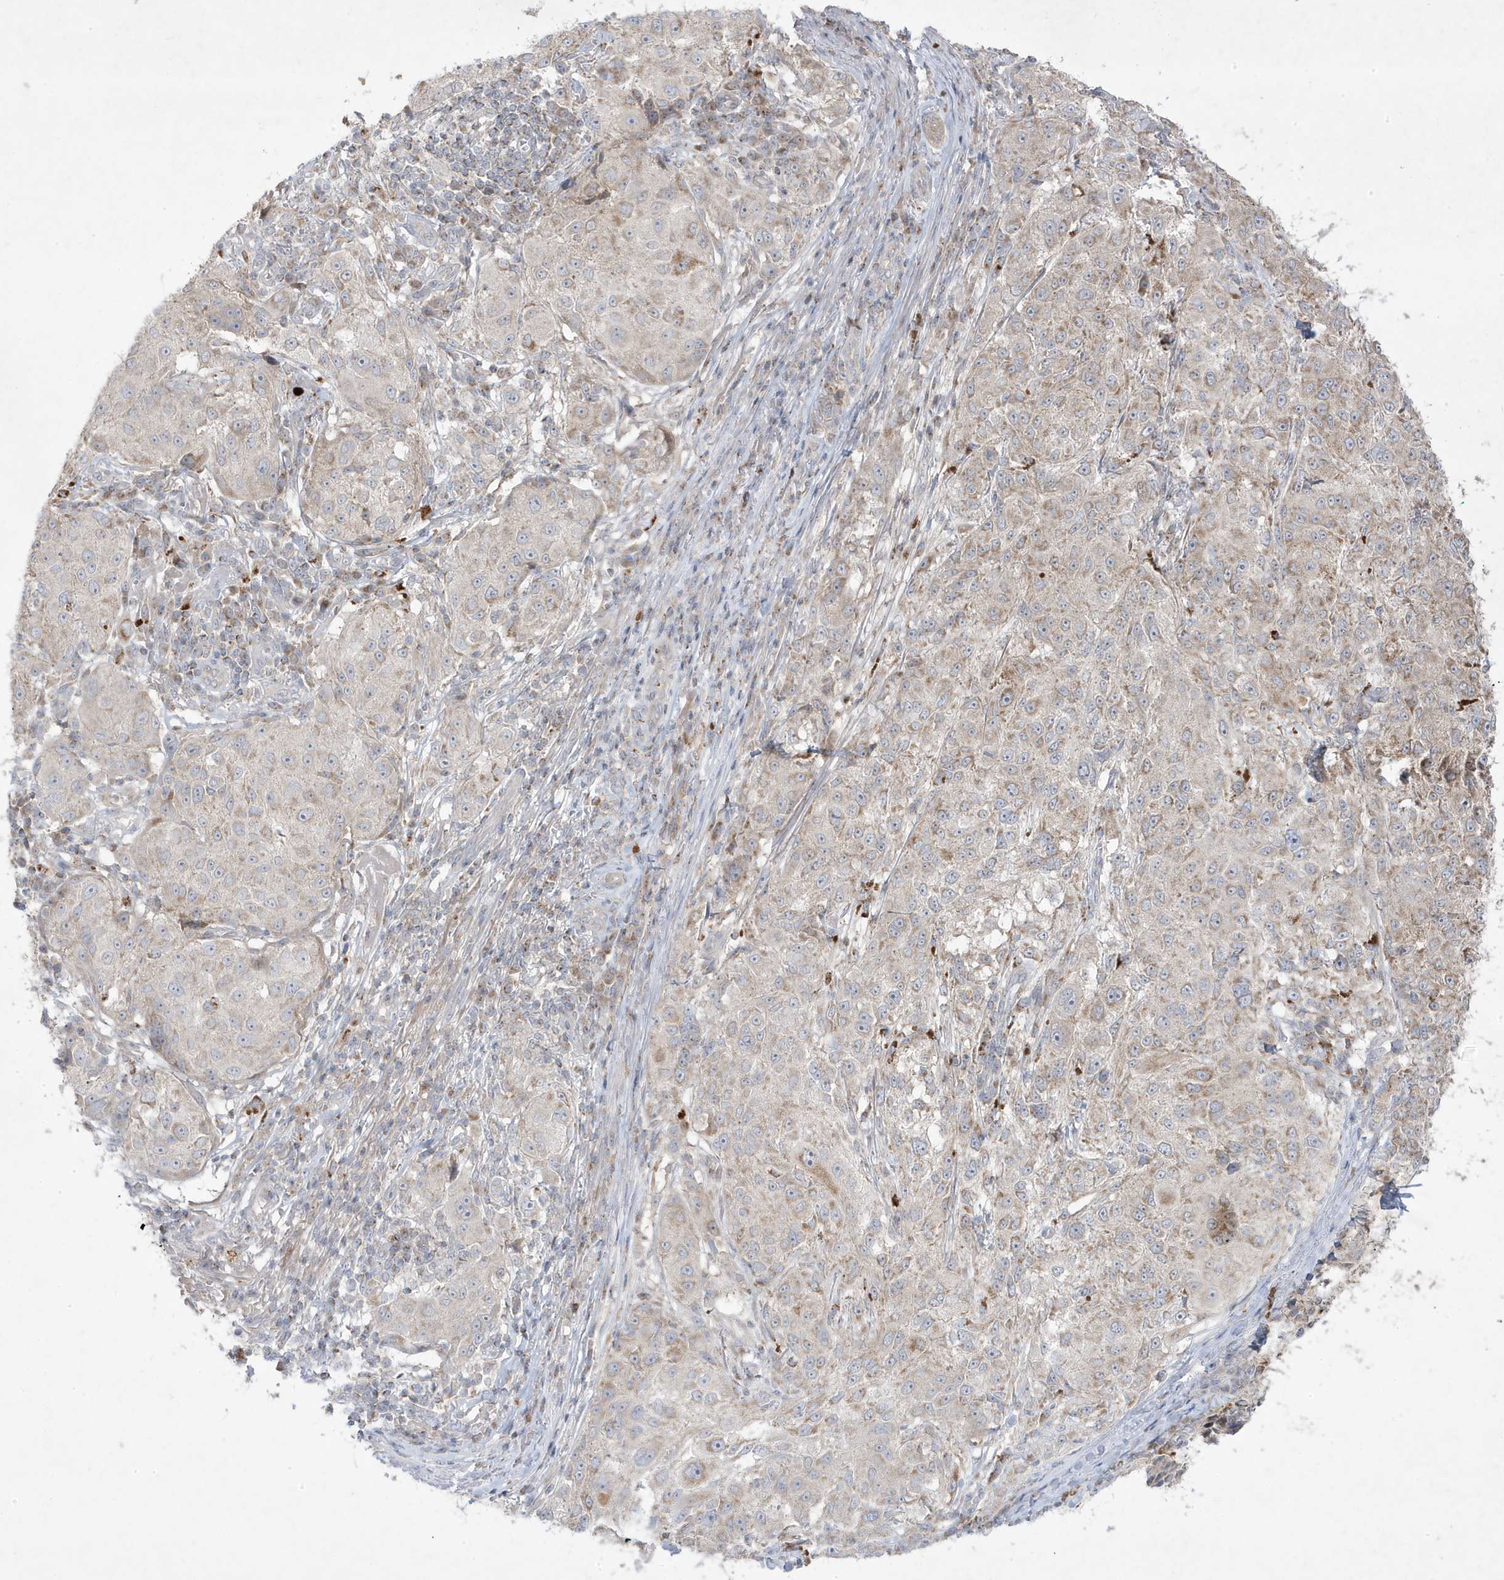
{"staining": {"intensity": "weak", "quantity": "25%-75%", "location": "cytoplasmic/membranous"}, "tissue": "melanoma", "cell_type": "Tumor cells", "image_type": "cancer", "snomed": [{"axis": "morphology", "description": "Necrosis, NOS"}, {"axis": "morphology", "description": "Malignant melanoma, NOS"}, {"axis": "topography", "description": "Skin"}], "caption": "Approximately 25%-75% of tumor cells in human malignant melanoma exhibit weak cytoplasmic/membranous protein positivity as visualized by brown immunohistochemical staining.", "gene": "ADAMTSL3", "patient": {"sex": "female", "age": 87}}